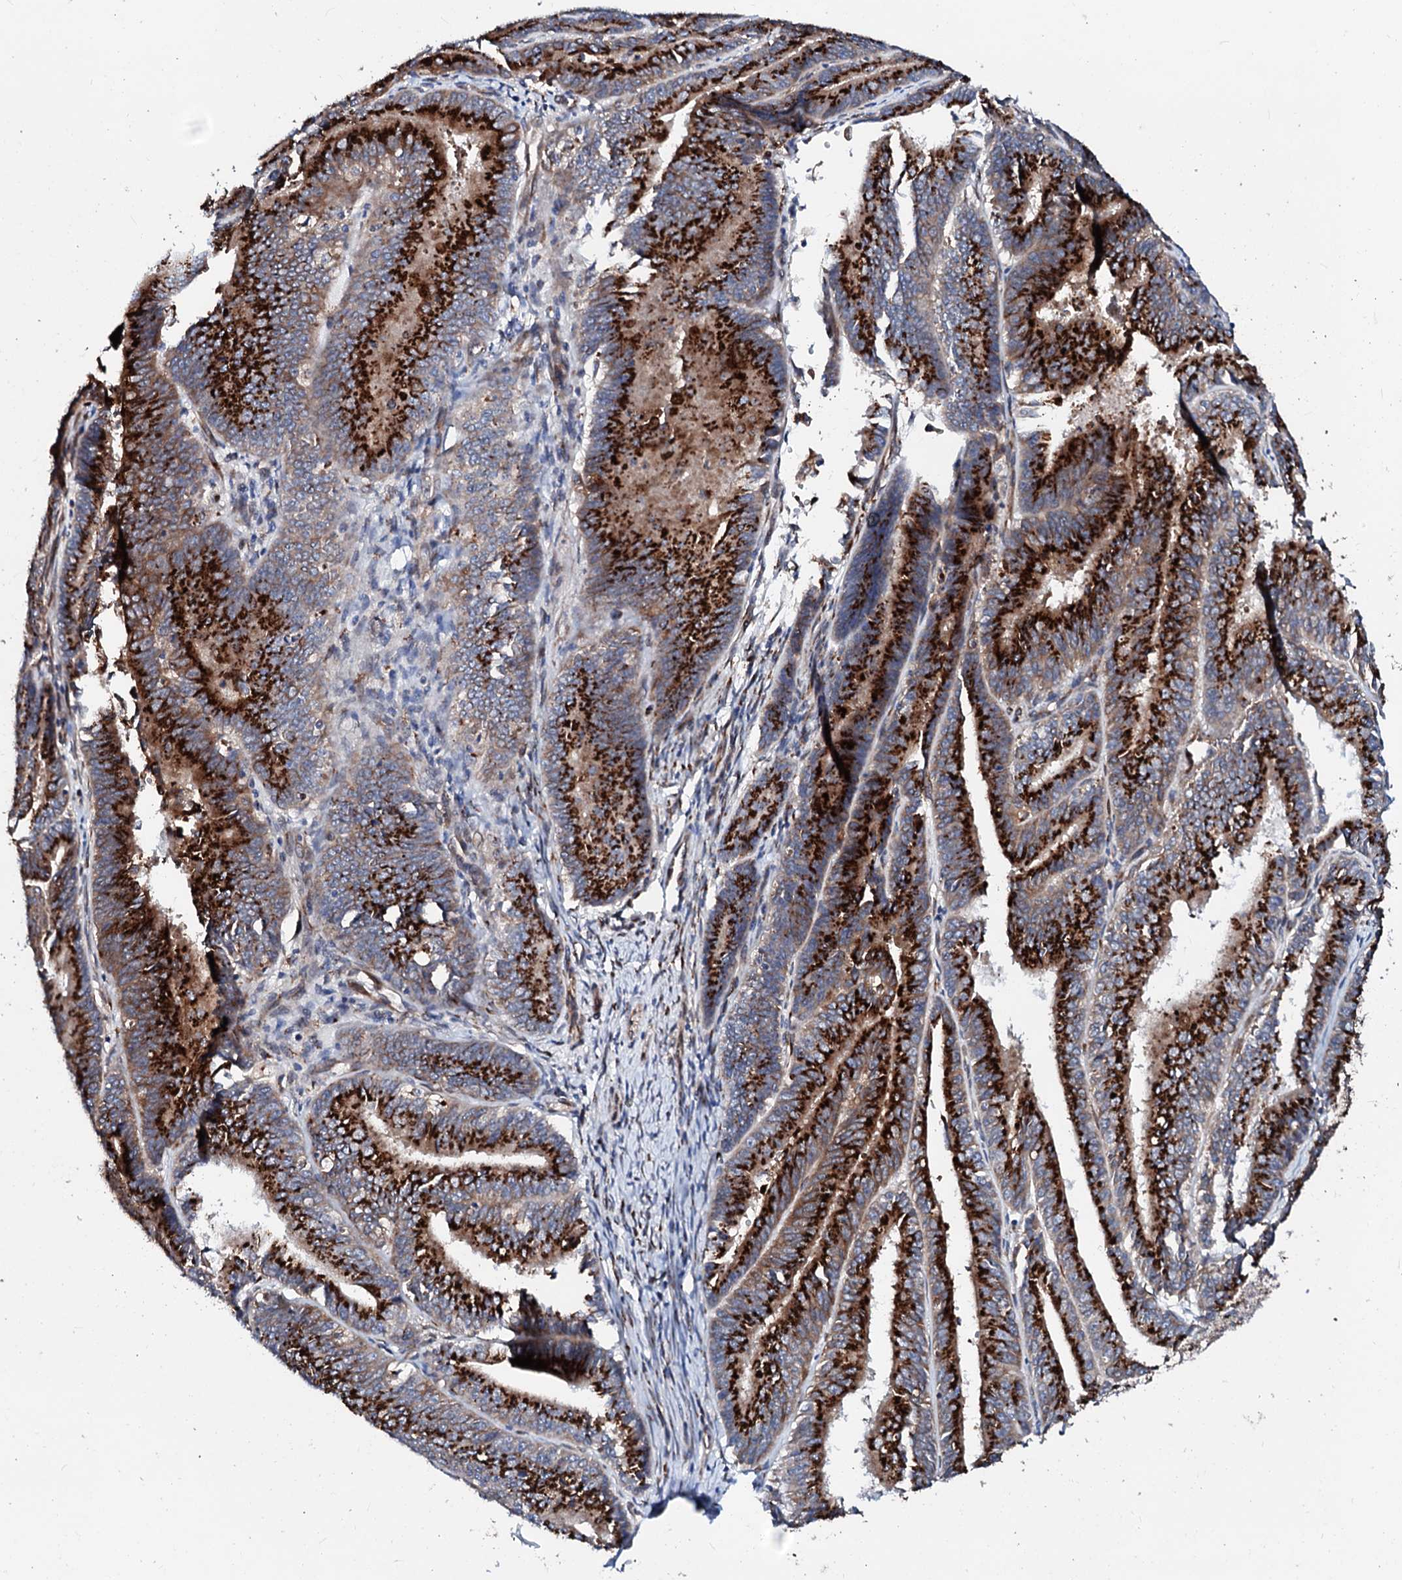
{"staining": {"intensity": "strong", "quantity": ">75%", "location": "cytoplasmic/membranous"}, "tissue": "endometrial cancer", "cell_type": "Tumor cells", "image_type": "cancer", "snomed": [{"axis": "morphology", "description": "Adenocarcinoma, NOS"}, {"axis": "topography", "description": "Endometrium"}], "caption": "Strong cytoplasmic/membranous protein expression is seen in approximately >75% of tumor cells in adenocarcinoma (endometrial).", "gene": "TMCO3", "patient": {"sex": "female", "age": 73}}